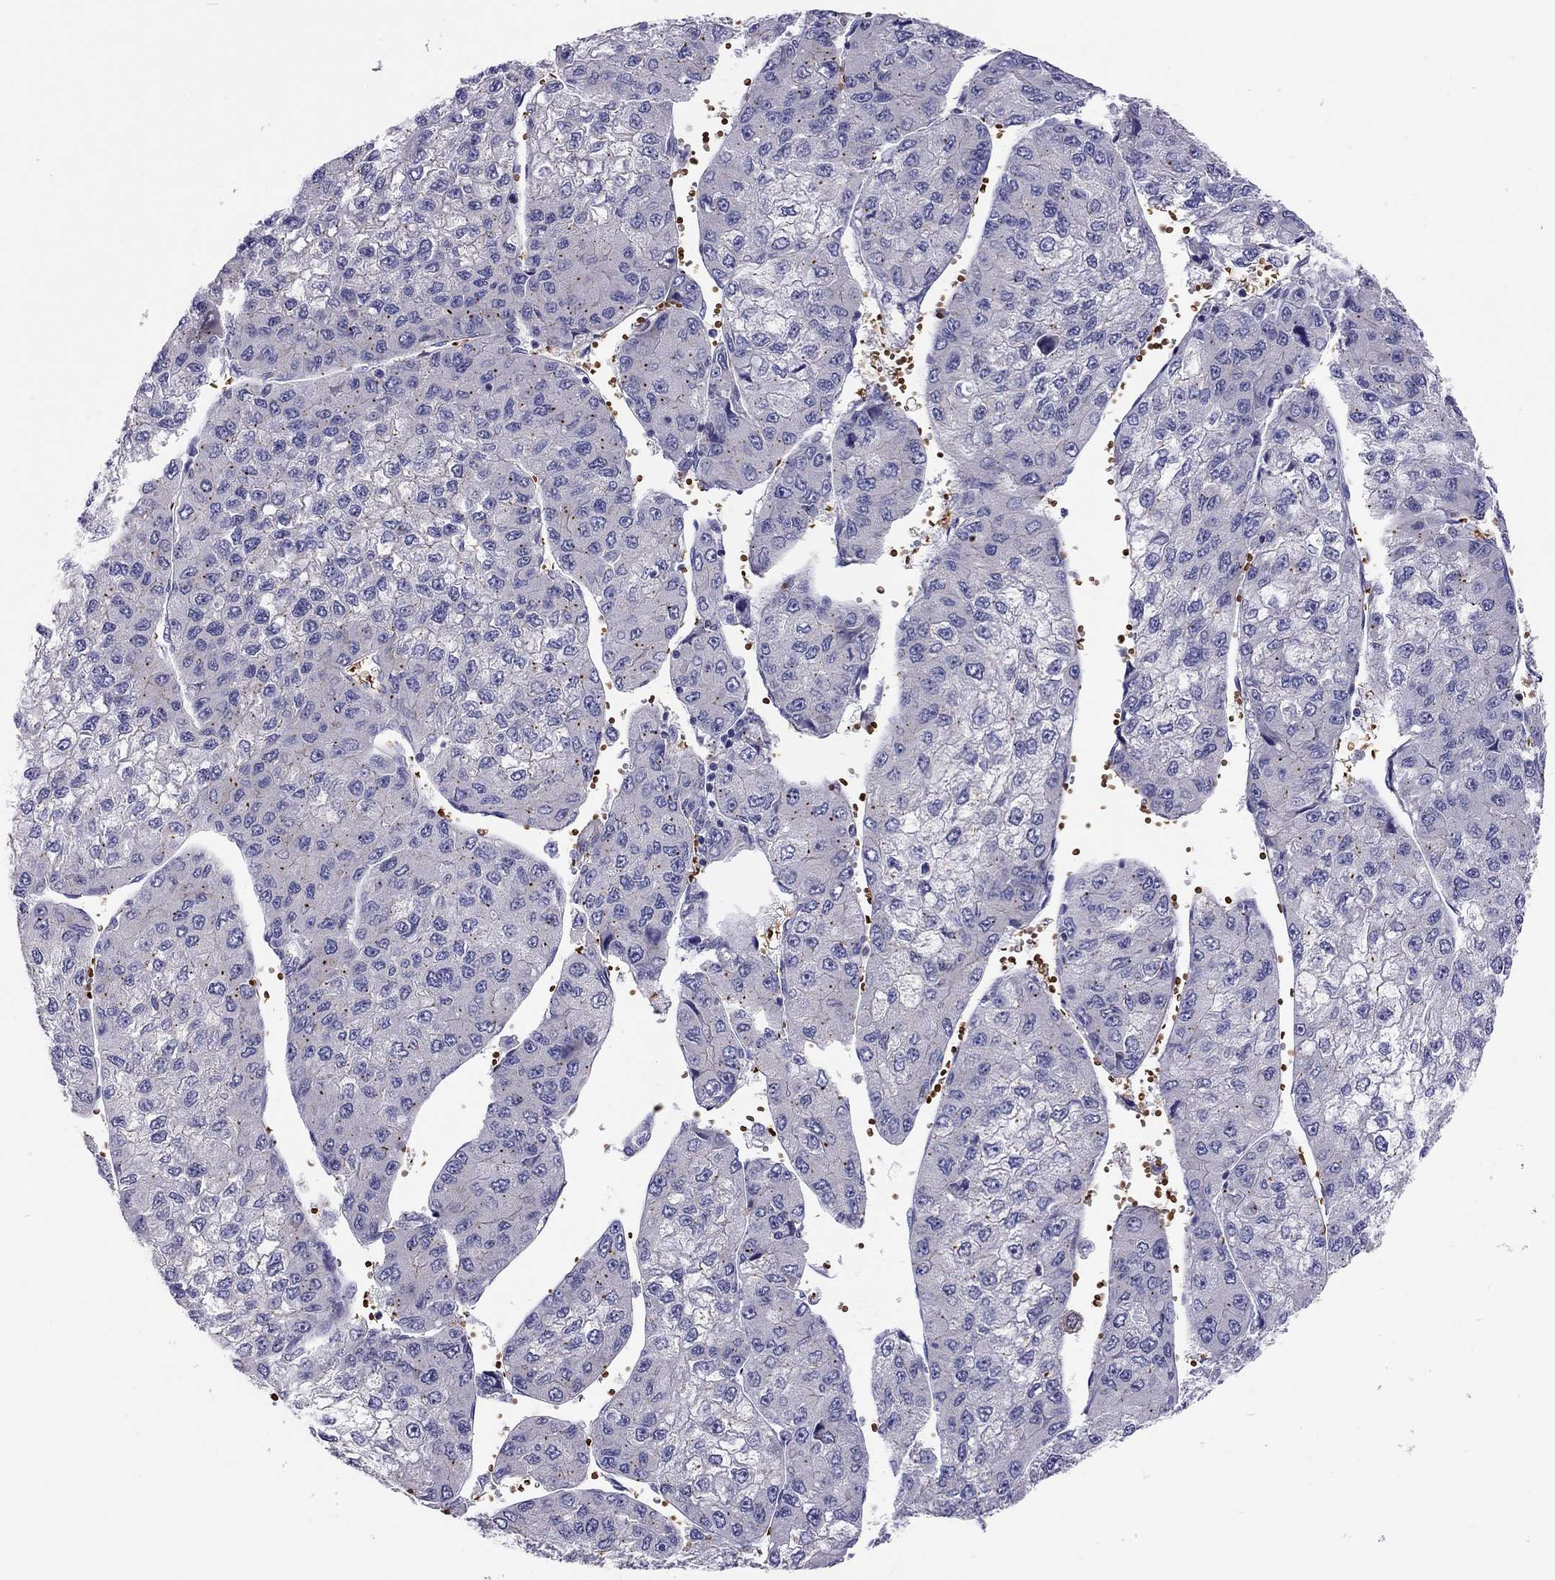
{"staining": {"intensity": "negative", "quantity": "none", "location": "none"}, "tissue": "liver cancer", "cell_type": "Tumor cells", "image_type": "cancer", "snomed": [{"axis": "morphology", "description": "Carcinoma, Hepatocellular, NOS"}, {"axis": "topography", "description": "Liver"}], "caption": "Human liver cancer stained for a protein using immunohistochemistry (IHC) demonstrates no positivity in tumor cells.", "gene": "FRMD1", "patient": {"sex": "female", "age": 66}}